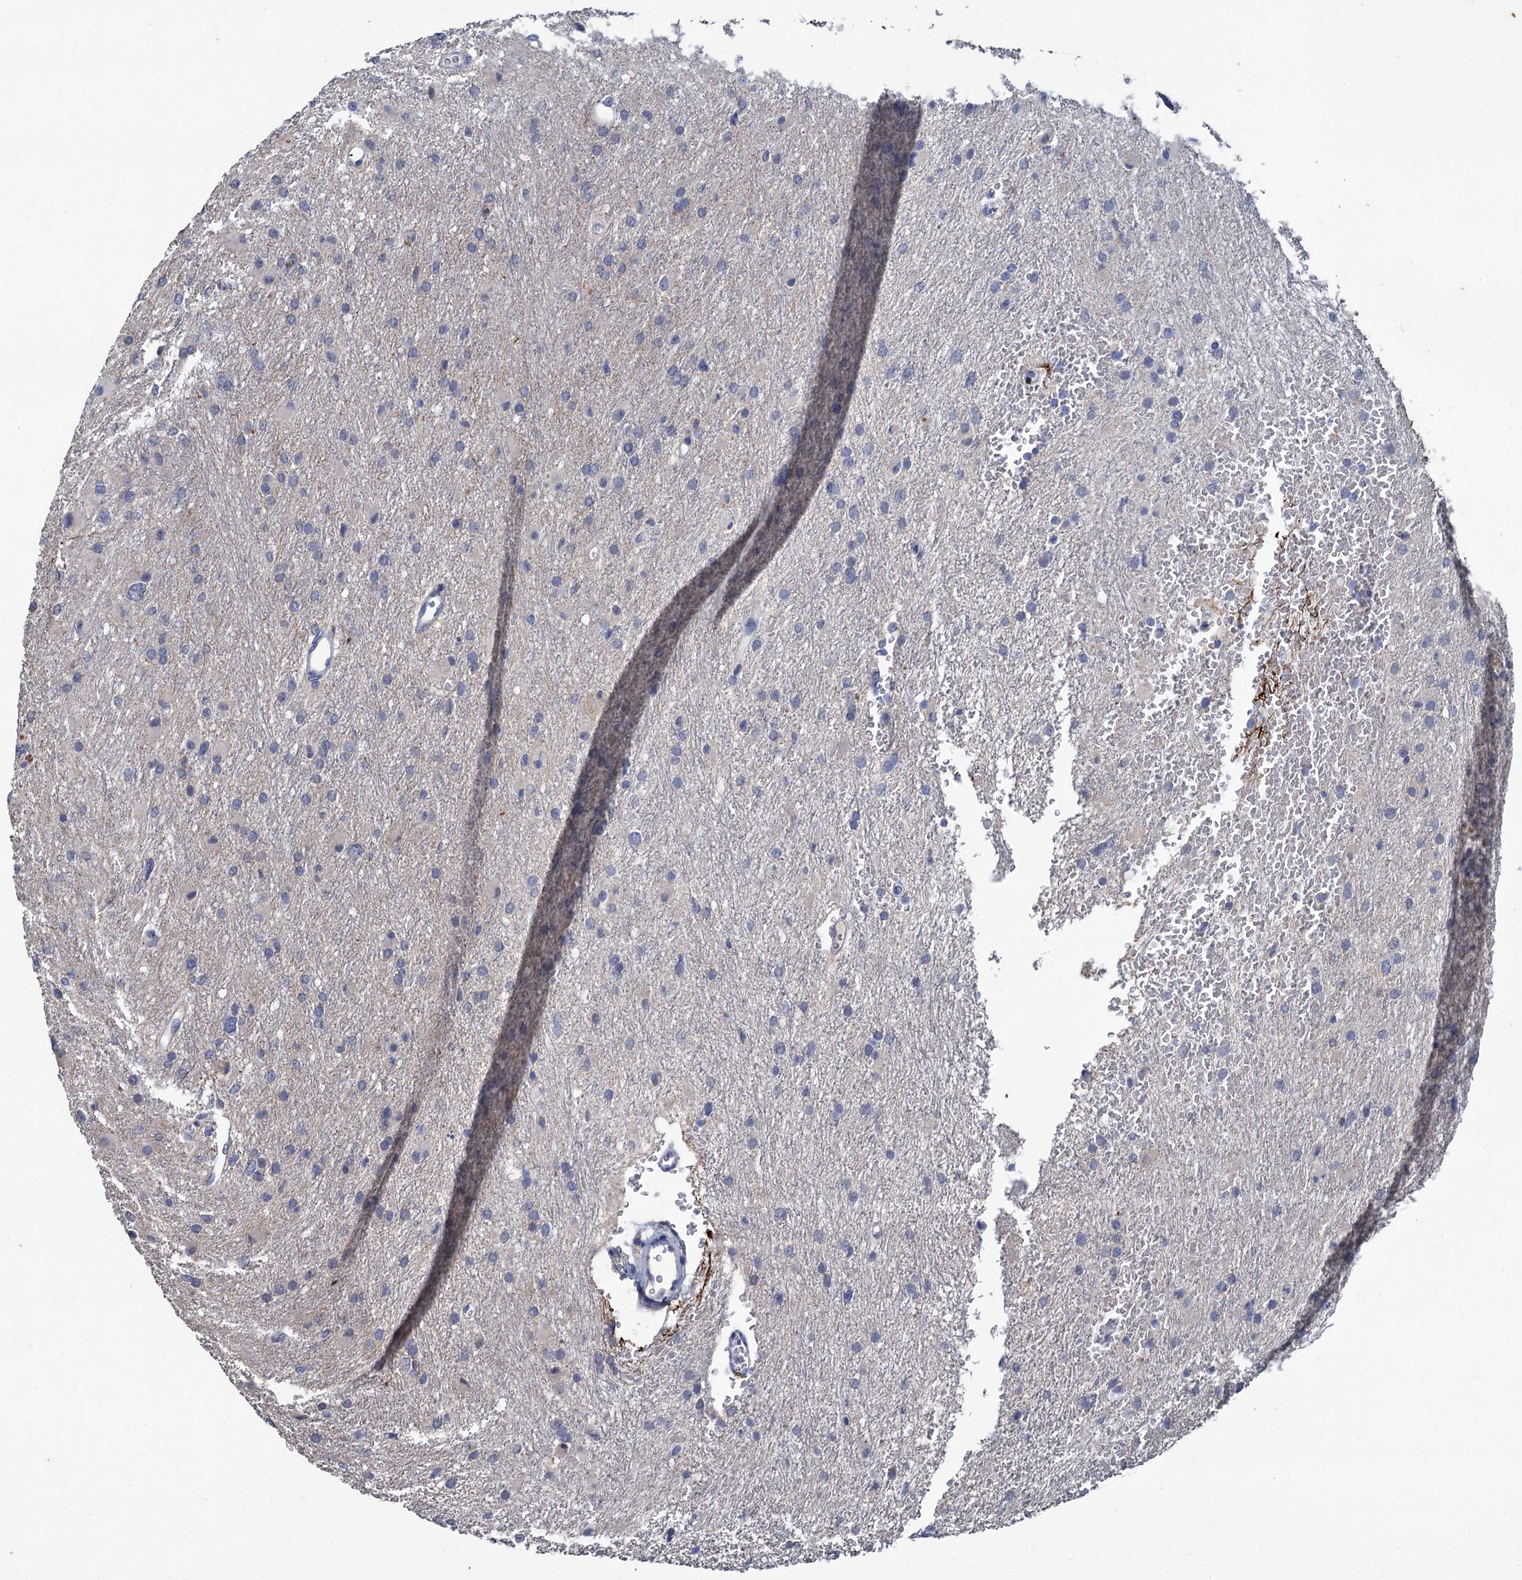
{"staining": {"intensity": "negative", "quantity": "none", "location": "none"}, "tissue": "glioma", "cell_type": "Tumor cells", "image_type": "cancer", "snomed": [{"axis": "morphology", "description": "Glioma, malignant, High grade"}, {"axis": "topography", "description": "Cerebral cortex"}], "caption": "A high-resolution image shows immunohistochemistry staining of glioma, which demonstrates no significant positivity in tumor cells. Brightfield microscopy of immunohistochemistry (IHC) stained with DAB (3,3'-diaminobenzidine) (brown) and hematoxylin (blue), captured at high magnification.", "gene": "ESYT3", "patient": {"sex": "female", "age": 36}}